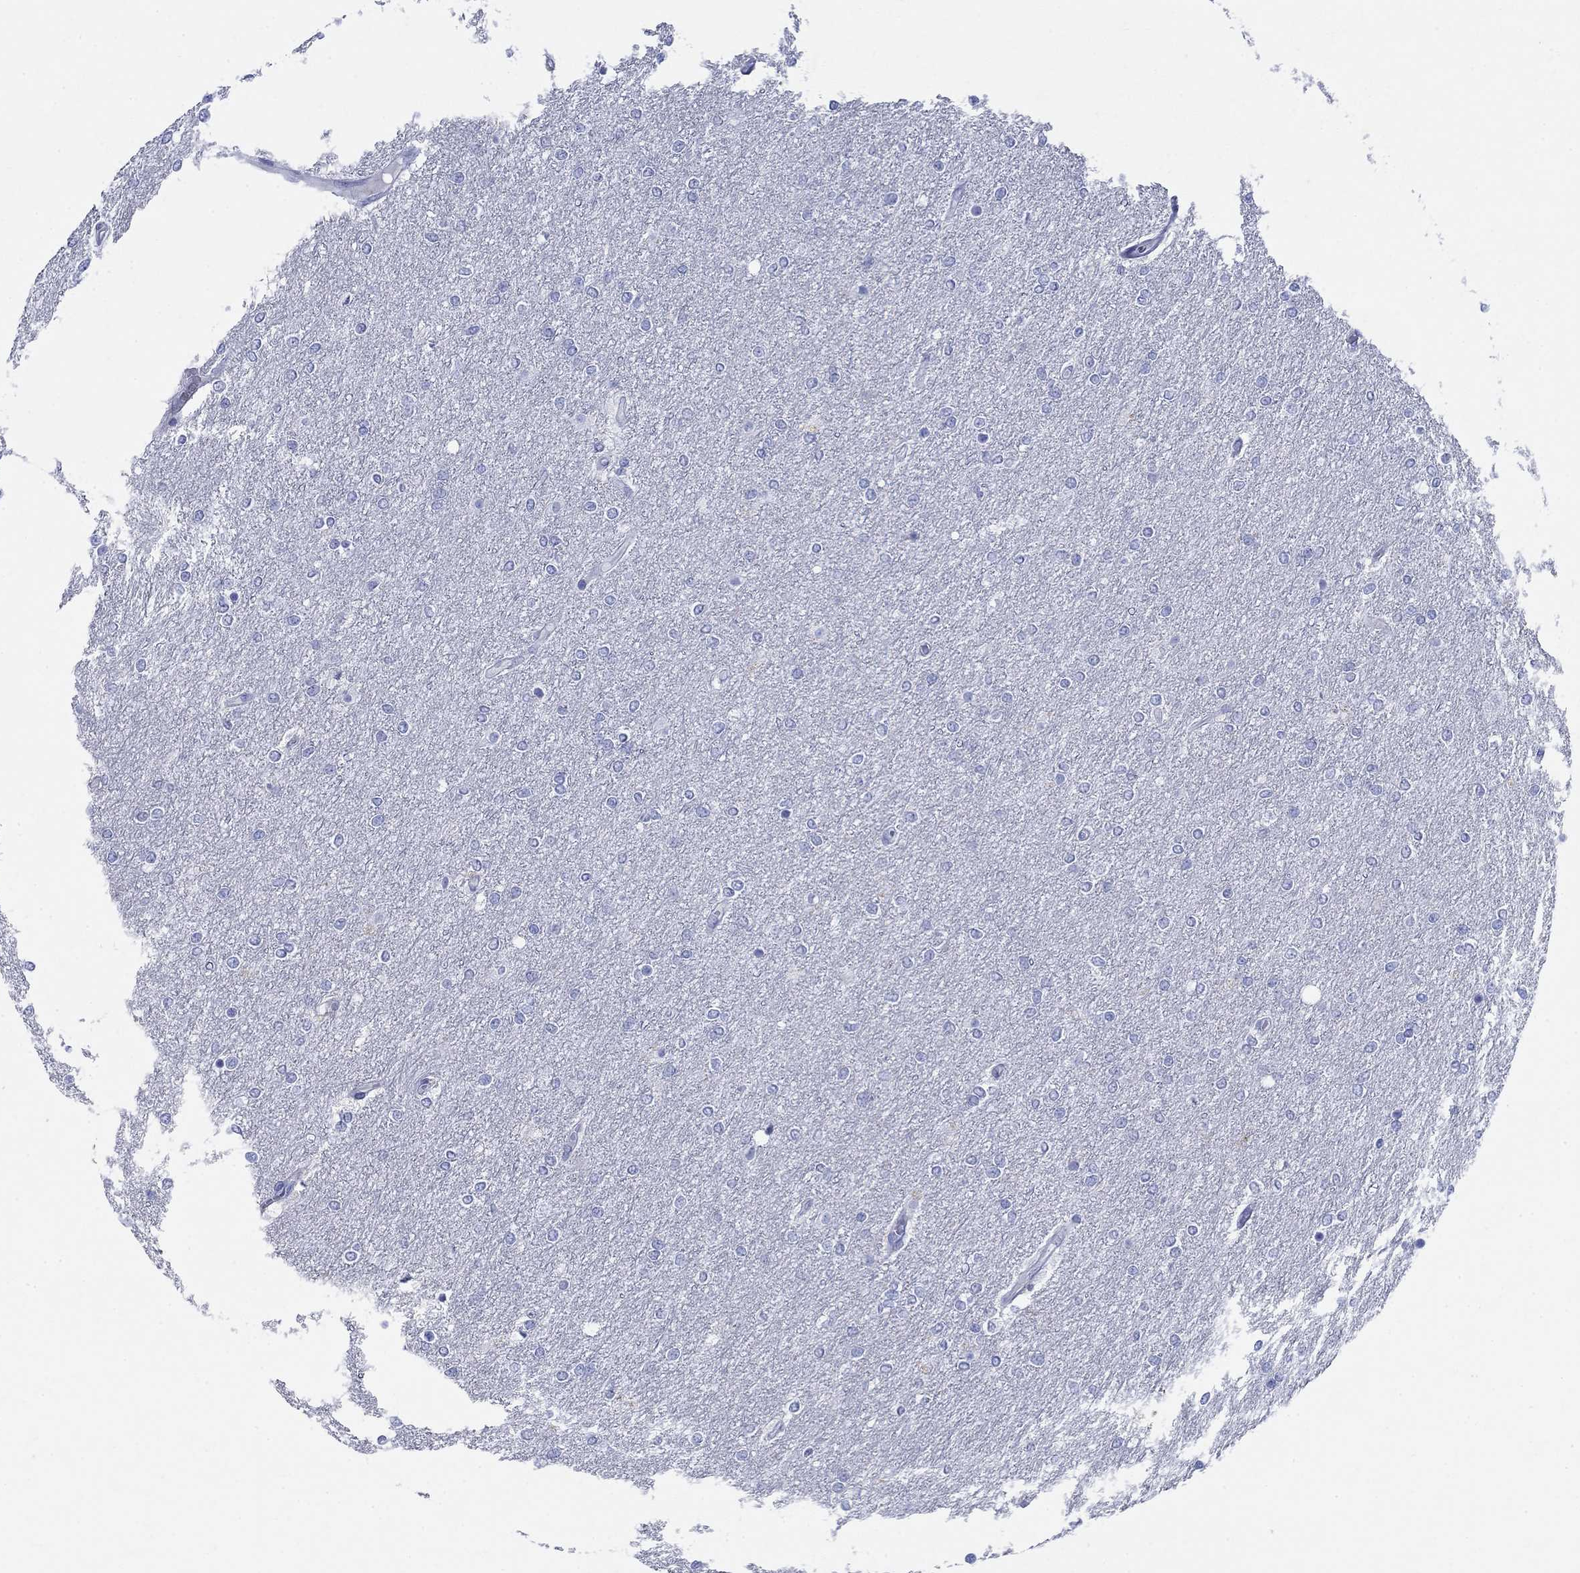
{"staining": {"intensity": "negative", "quantity": "none", "location": "none"}, "tissue": "glioma", "cell_type": "Tumor cells", "image_type": "cancer", "snomed": [{"axis": "morphology", "description": "Glioma, malignant, High grade"}, {"axis": "topography", "description": "Brain"}], "caption": "A photomicrograph of human glioma is negative for staining in tumor cells.", "gene": "AZU1", "patient": {"sex": "female", "age": 61}}